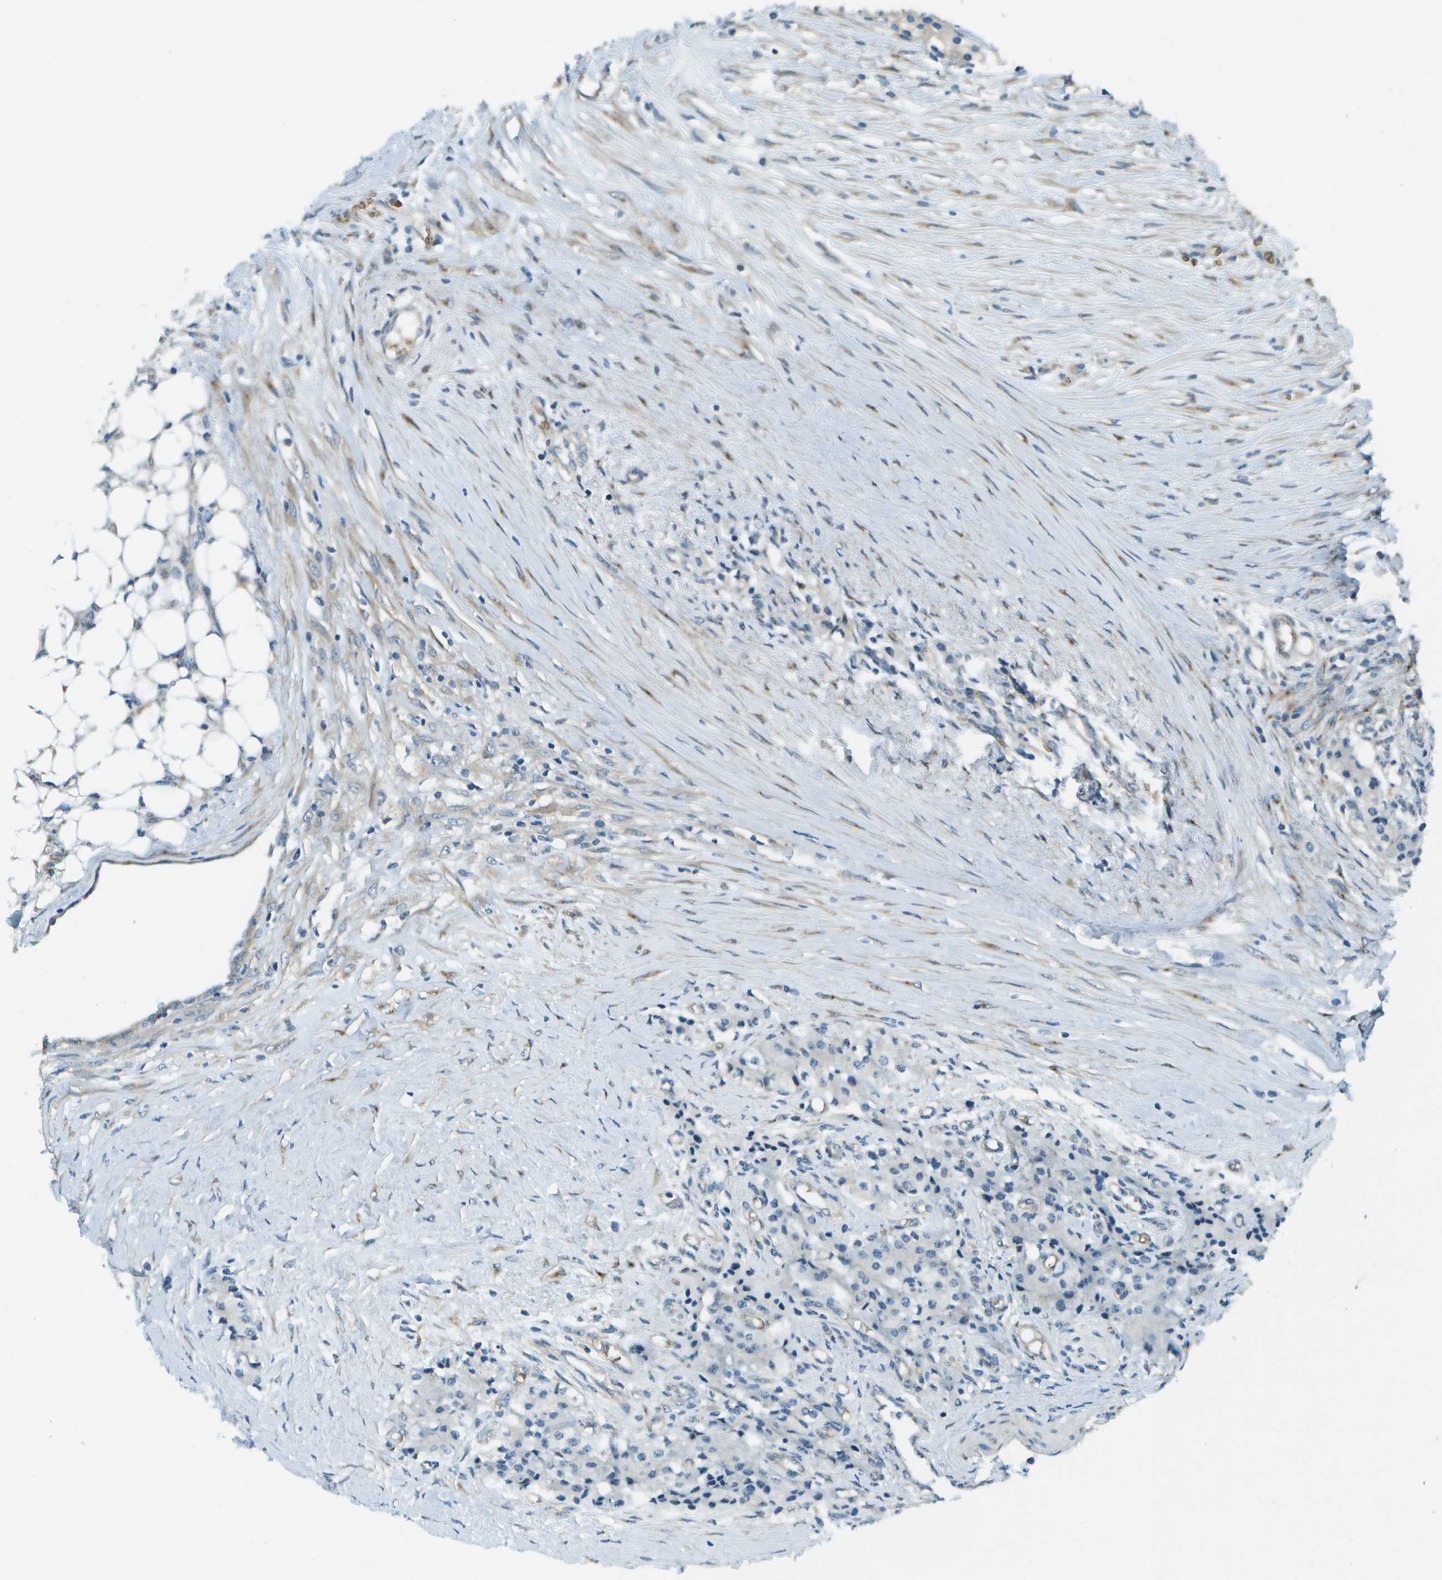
{"staining": {"intensity": "negative", "quantity": "none", "location": "none"}, "tissue": "carcinoid", "cell_type": "Tumor cells", "image_type": "cancer", "snomed": [{"axis": "morphology", "description": "Carcinoid, malignant, NOS"}, {"axis": "topography", "description": "Colon"}], "caption": "An immunohistochemistry (IHC) histopathology image of carcinoid is shown. There is no staining in tumor cells of carcinoid.", "gene": "CTIF", "patient": {"sex": "female", "age": 52}}